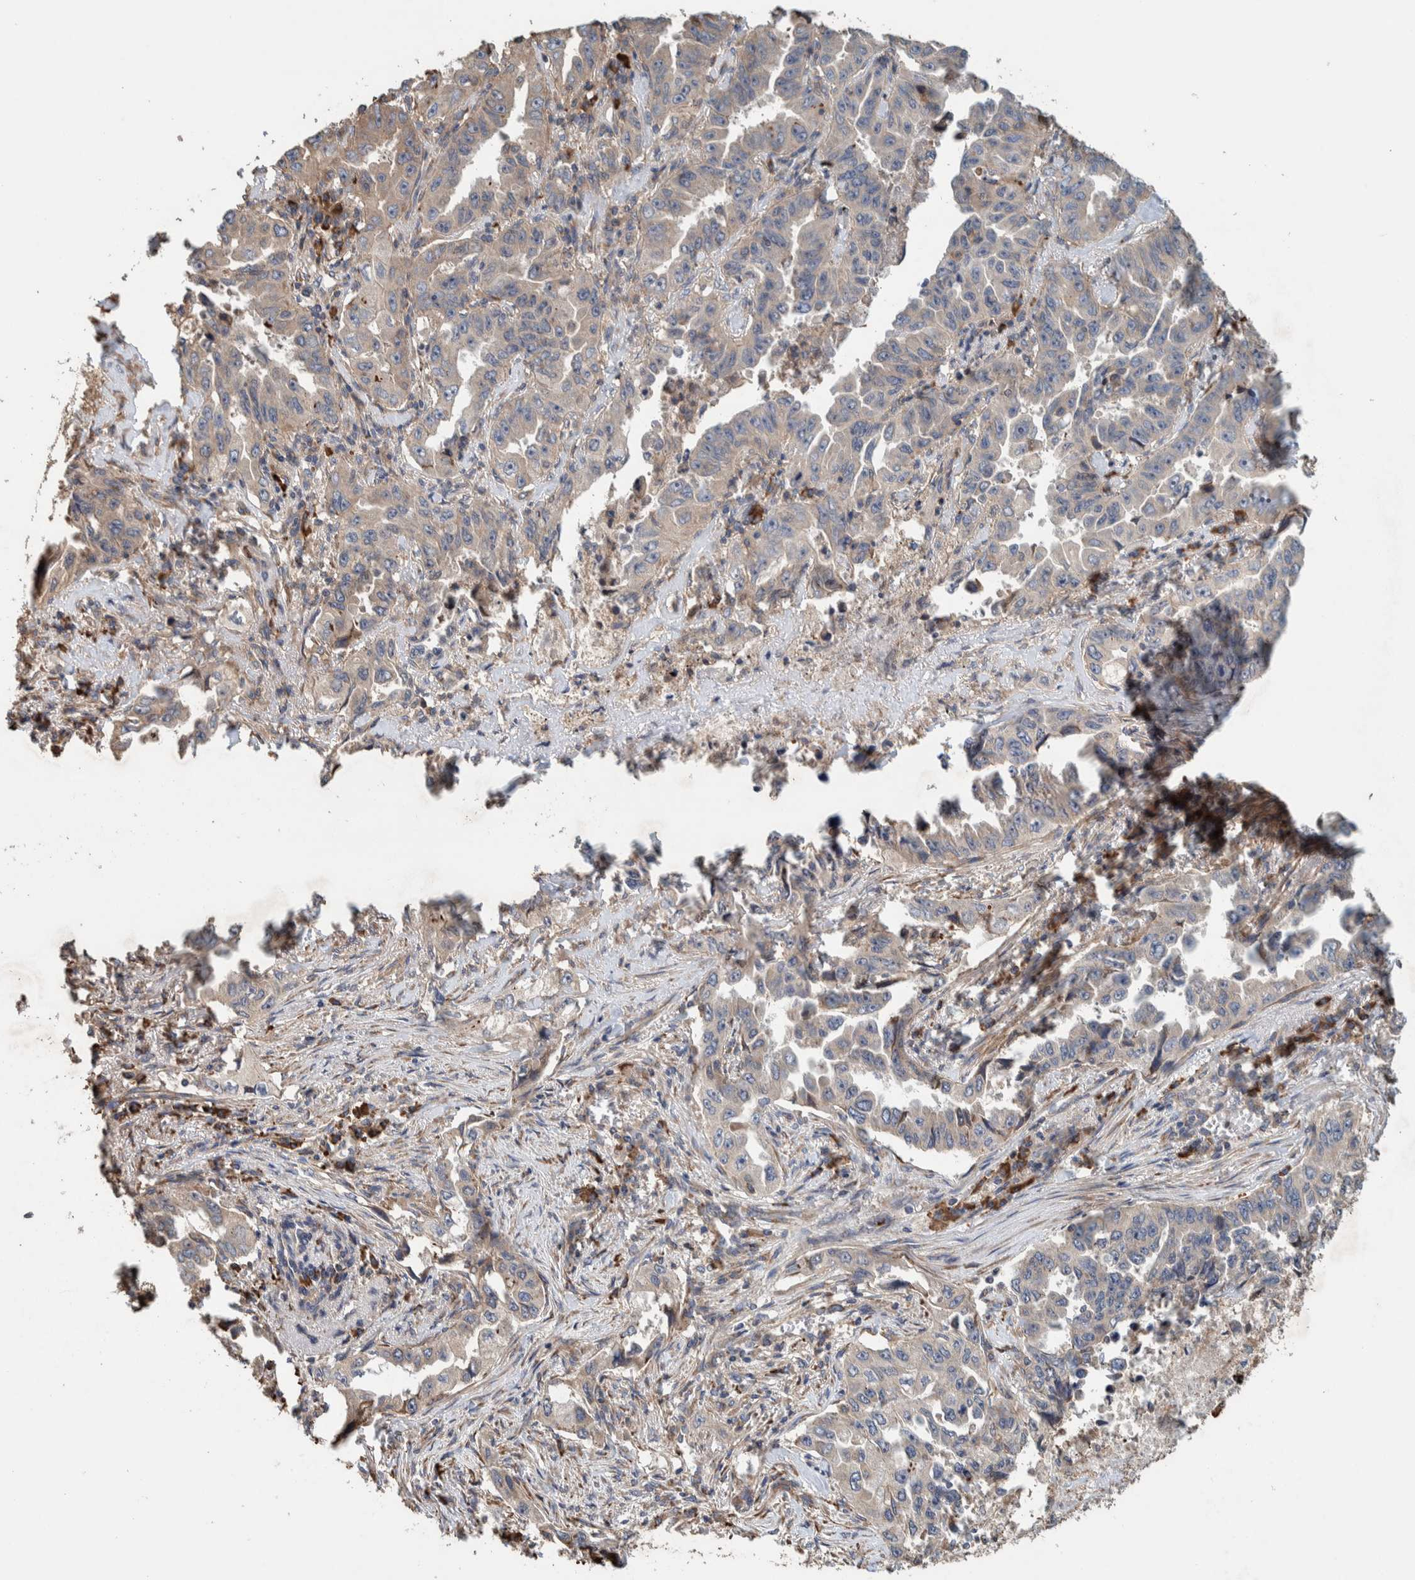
{"staining": {"intensity": "weak", "quantity": "<25%", "location": "cytoplasmic/membranous"}, "tissue": "lung cancer", "cell_type": "Tumor cells", "image_type": "cancer", "snomed": [{"axis": "morphology", "description": "Adenocarcinoma, NOS"}, {"axis": "topography", "description": "Lung"}], "caption": "Photomicrograph shows no significant protein expression in tumor cells of lung cancer.", "gene": "PLA2G3", "patient": {"sex": "female", "age": 51}}